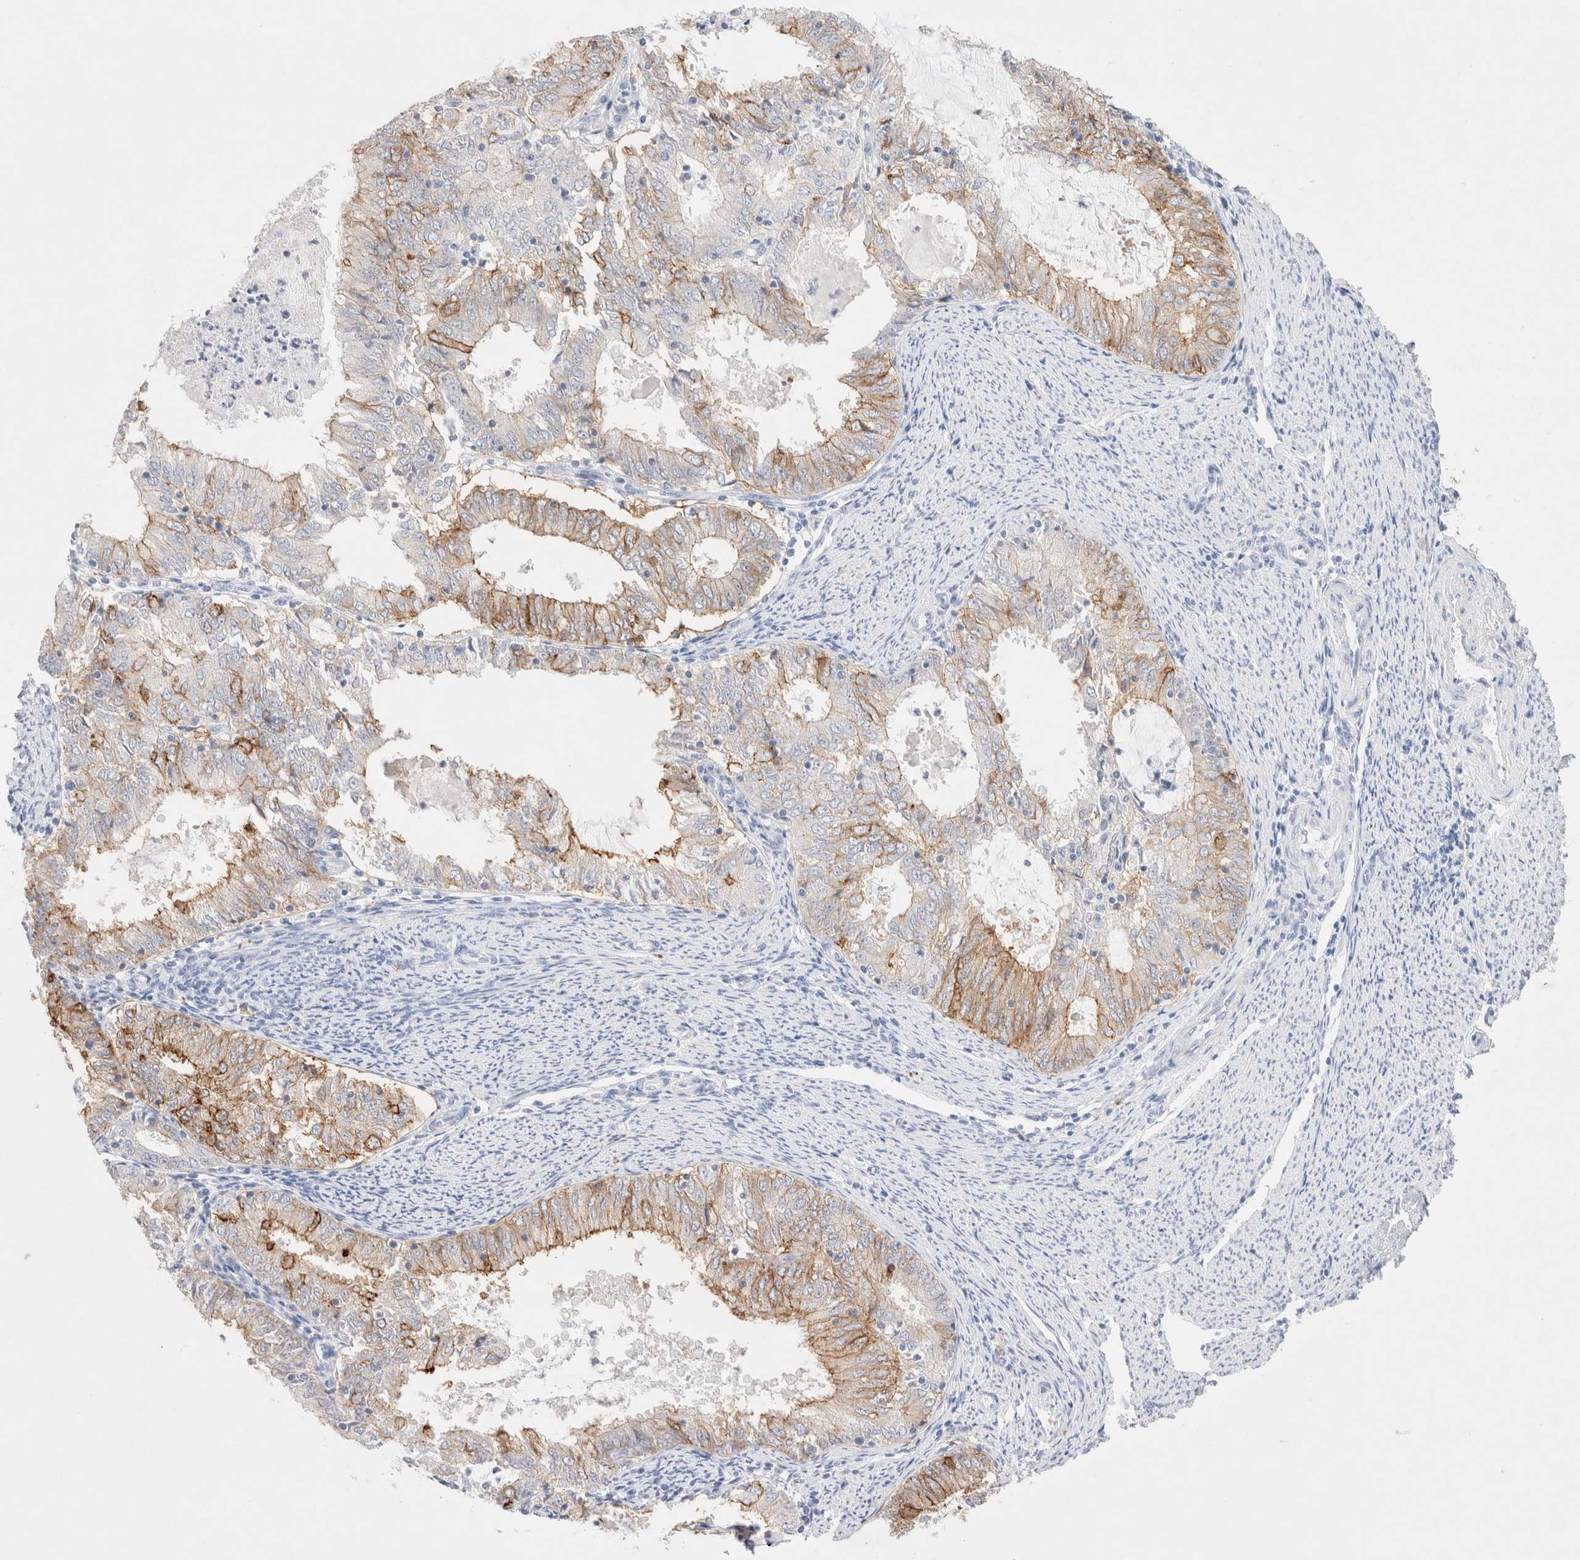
{"staining": {"intensity": "moderate", "quantity": "25%-75%", "location": "cytoplasmic/membranous"}, "tissue": "endometrial cancer", "cell_type": "Tumor cells", "image_type": "cancer", "snomed": [{"axis": "morphology", "description": "Adenocarcinoma, NOS"}, {"axis": "topography", "description": "Endometrium"}], "caption": "A photomicrograph of adenocarcinoma (endometrial) stained for a protein shows moderate cytoplasmic/membranous brown staining in tumor cells. The protein is stained brown, and the nuclei are stained in blue (DAB IHC with brightfield microscopy, high magnification).", "gene": "EPCAM", "patient": {"sex": "female", "age": 57}}